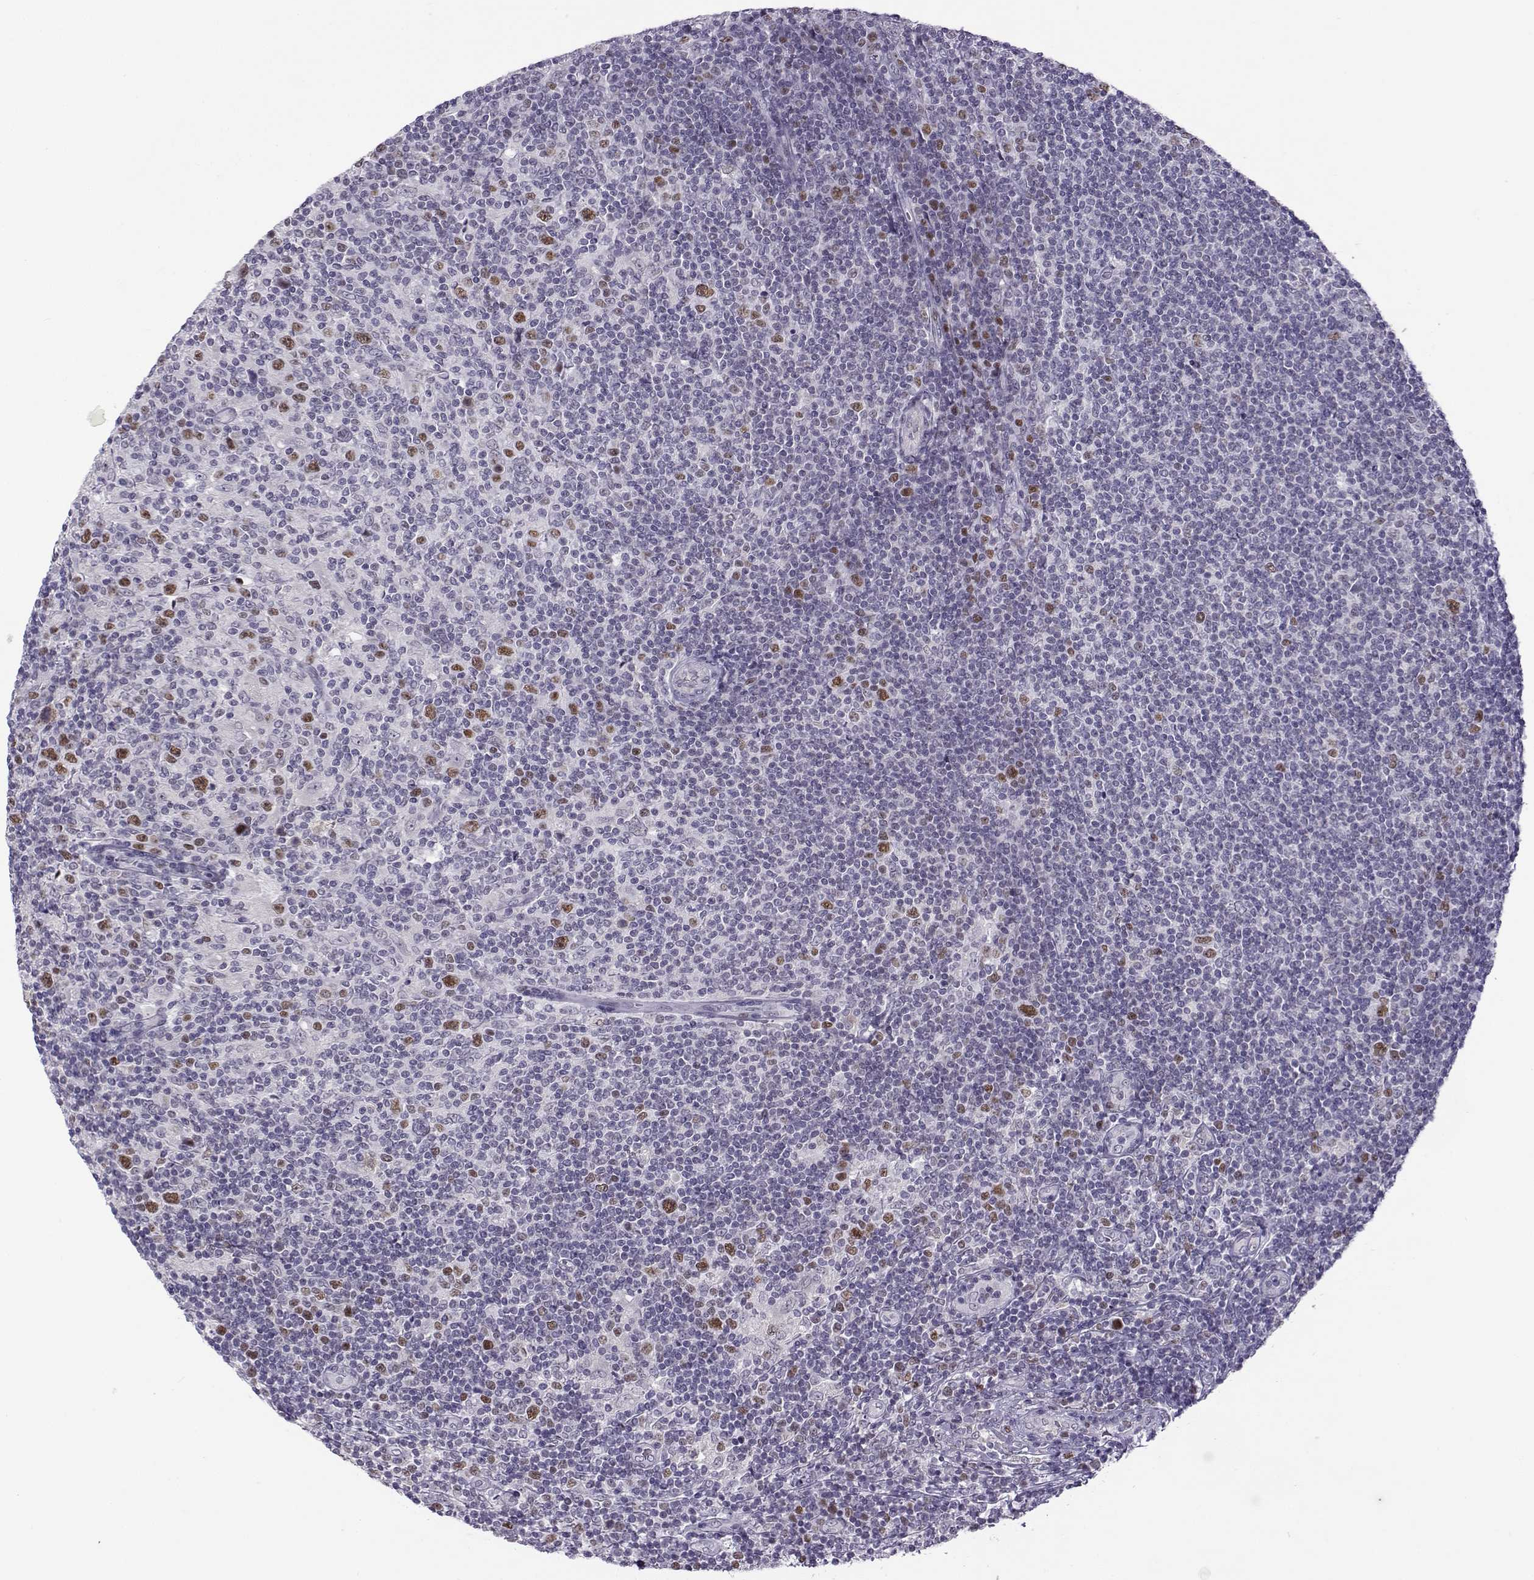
{"staining": {"intensity": "negative", "quantity": "none", "location": "none"}, "tissue": "lymphoma", "cell_type": "Tumor cells", "image_type": "cancer", "snomed": [{"axis": "morphology", "description": "Hodgkin's disease, NOS"}, {"axis": "topography", "description": "Lymph node"}], "caption": "There is no significant staining in tumor cells of lymphoma.", "gene": "BACH1", "patient": {"sex": "male", "age": 40}}